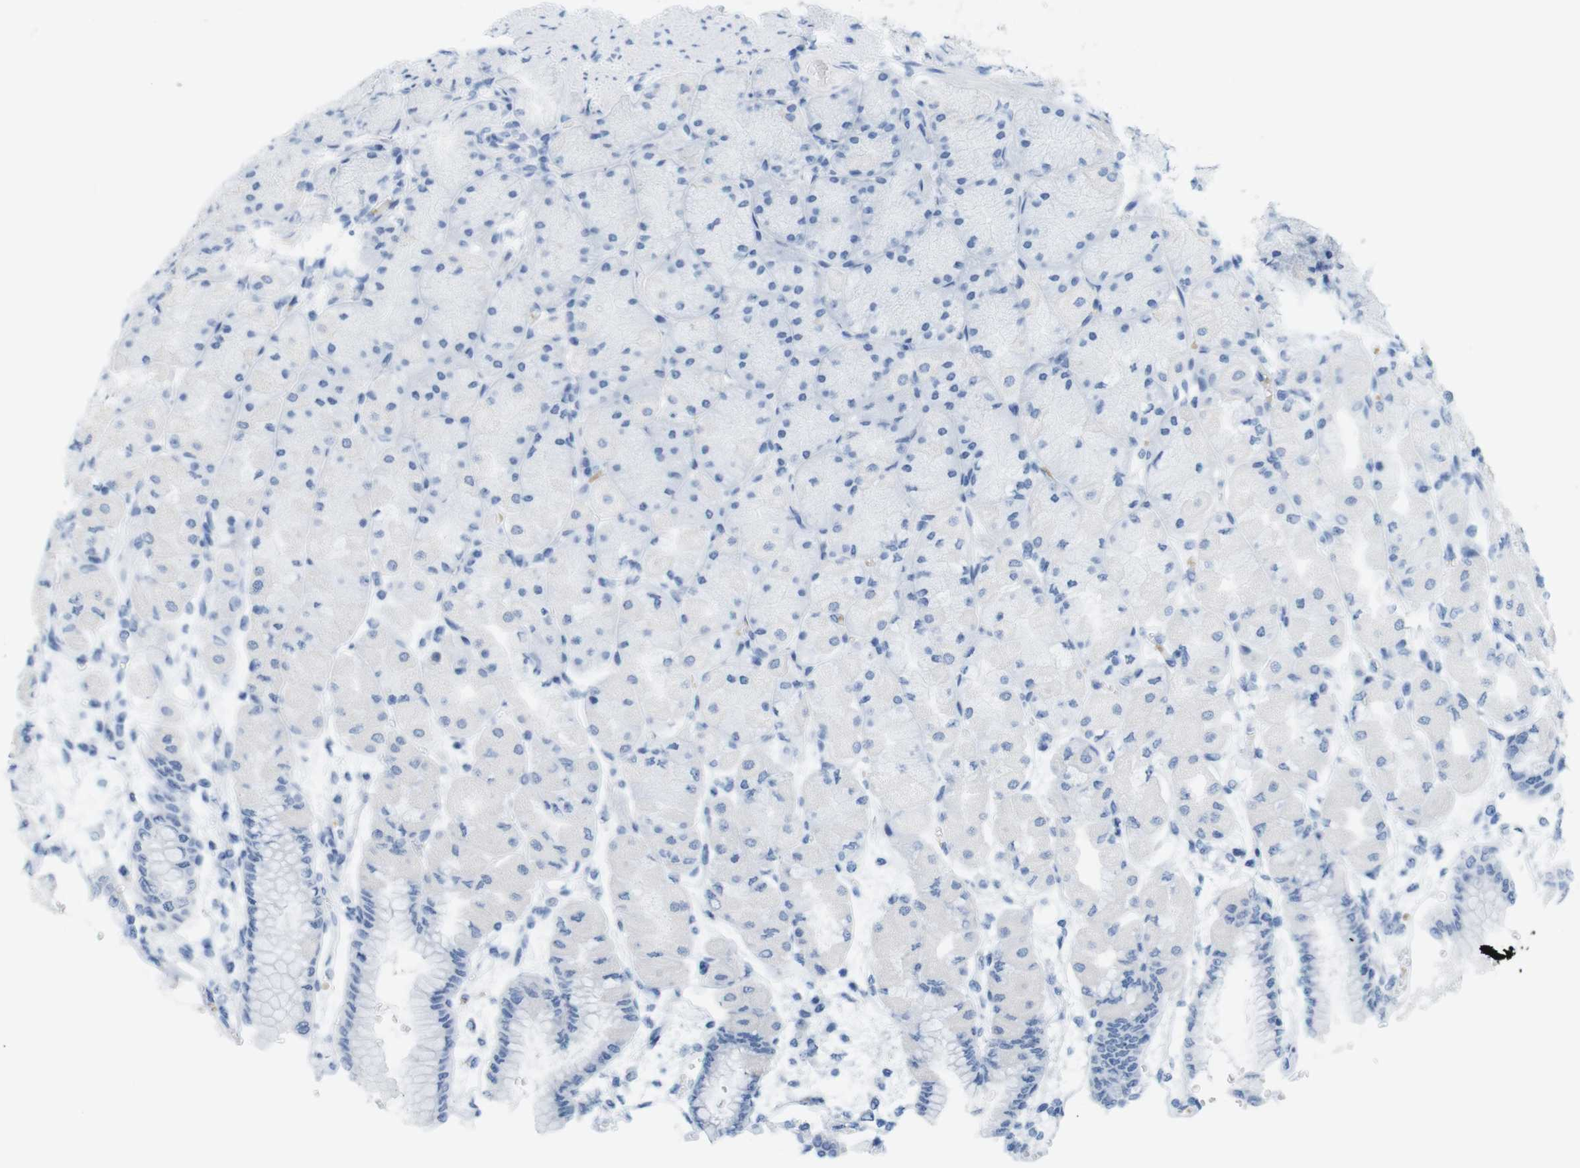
{"staining": {"intensity": "negative", "quantity": "none", "location": "none"}, "tissue": "stomach", "cell_type": "Glandular cells", "image_type": "normal", "snomed": [{"axis": "morphology", "description": "Normal tissue, NOS"}, {"axis": "topography", "description": "Stomach, upper"}], "caption": "A high-resolution histopathology image shows immunohistochemistry (IHC) staining of normal stomach, which exhibits no significant staining in glandular cells. (DAB (3,3'-diaminobenzidine) immunohistochemistry with hematoxylin counter stain).", "gene": "TNNT2", "patient": {"sex": "female", "age": 56}}